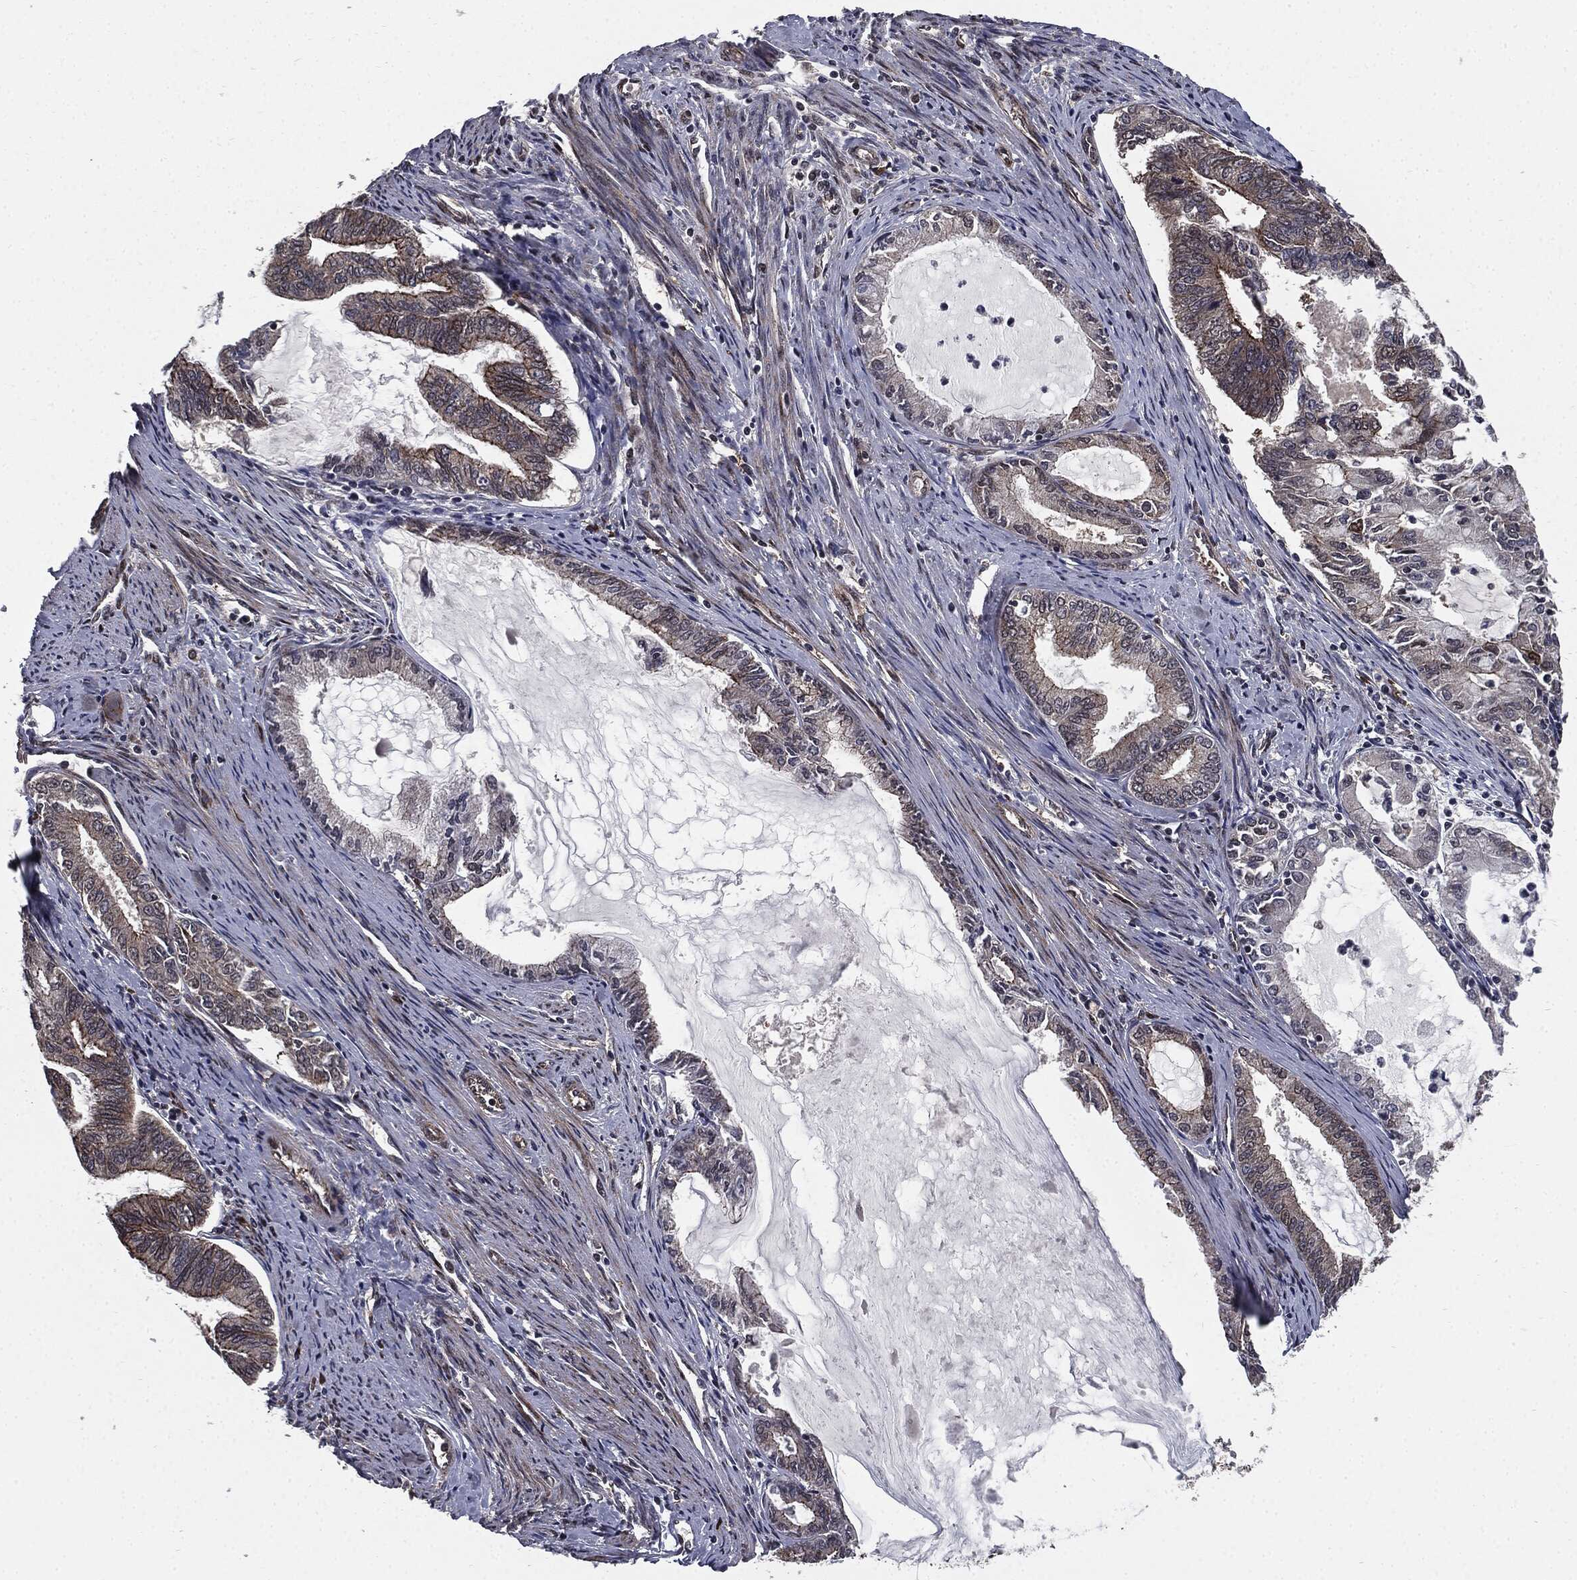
{"staining": {"intensity": "strong", "quantity": "<25%", "location": "cytoplasmic/membranous"}, "tissue": "endometrial cancer", "cell_type": "Tumor cells", "image_type": "cancer", "snomed": [{"axis": "morphology", "description": "Adenocarcinoma, NOS"}, {"axis": "topography", "description": "Endometrium"}], "caption": "DAB immunohistochemical staining of endometrial cancer (adenocarcinoma) displays strong cytoplasmic/membranous protein positivity in about <25% of tumor cells.", "gene": "PTPA", "patient": {"sex": "female", "age": 86}}